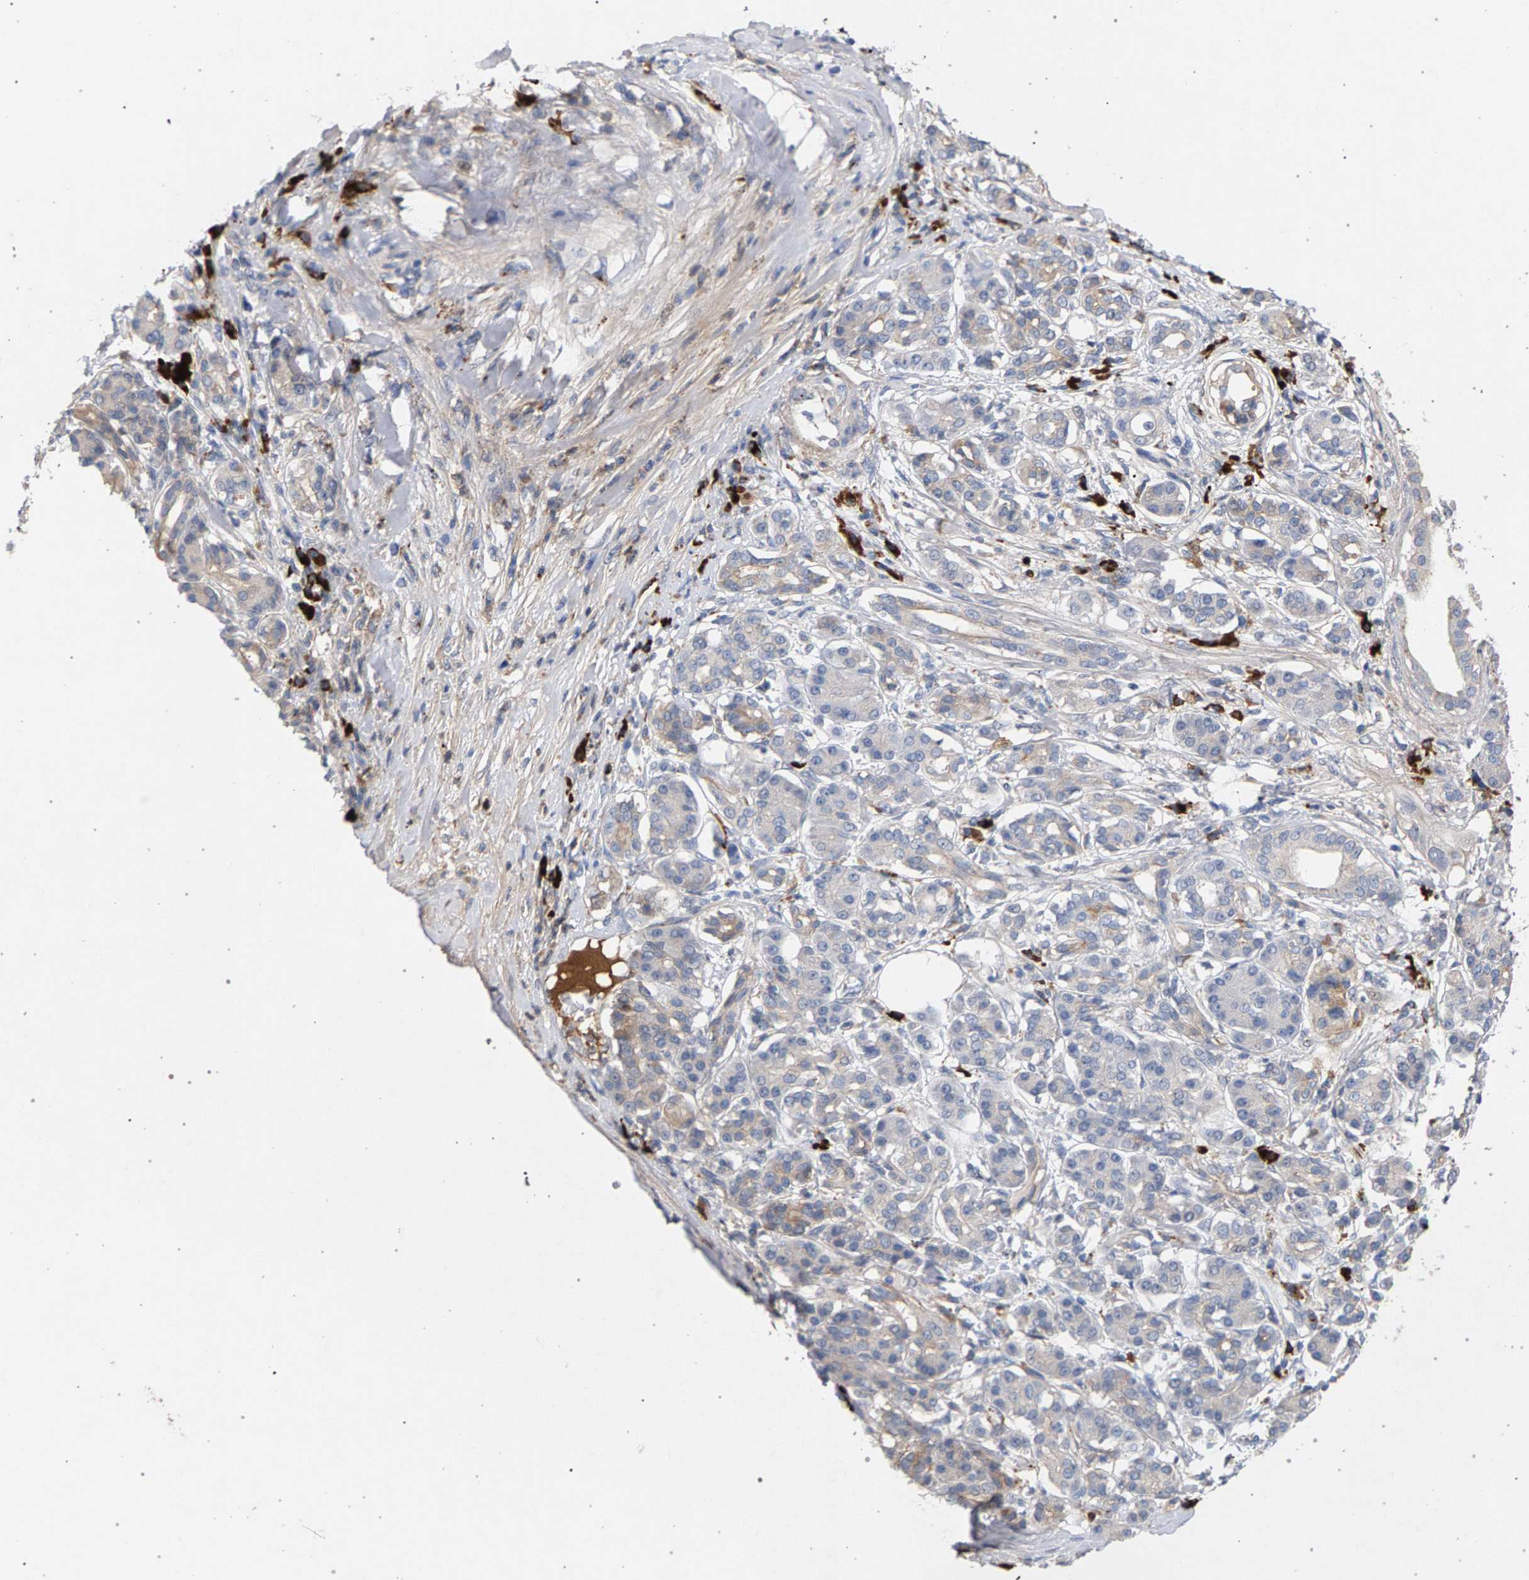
{"staining": {"intensity": "negative", "quantity": "none", "location": "none"}, "tissue": "pancreatic cancer", "cell_type": "Tumor cells", "image_type": "cancer", "snomed": [{"axis": "morphology", "description": "Adenocarcinoma, NOS"}, {"axis": "topography", "description": "Pancreas"}], "caption": "A high-resolution histopathology image shows immunohistochemistry staining of pancreatic cancer, which exhibits no significant positivity in tumor cells.", "gene": "MAMDC2", "patient": {"sex": "female", "age": 56}}